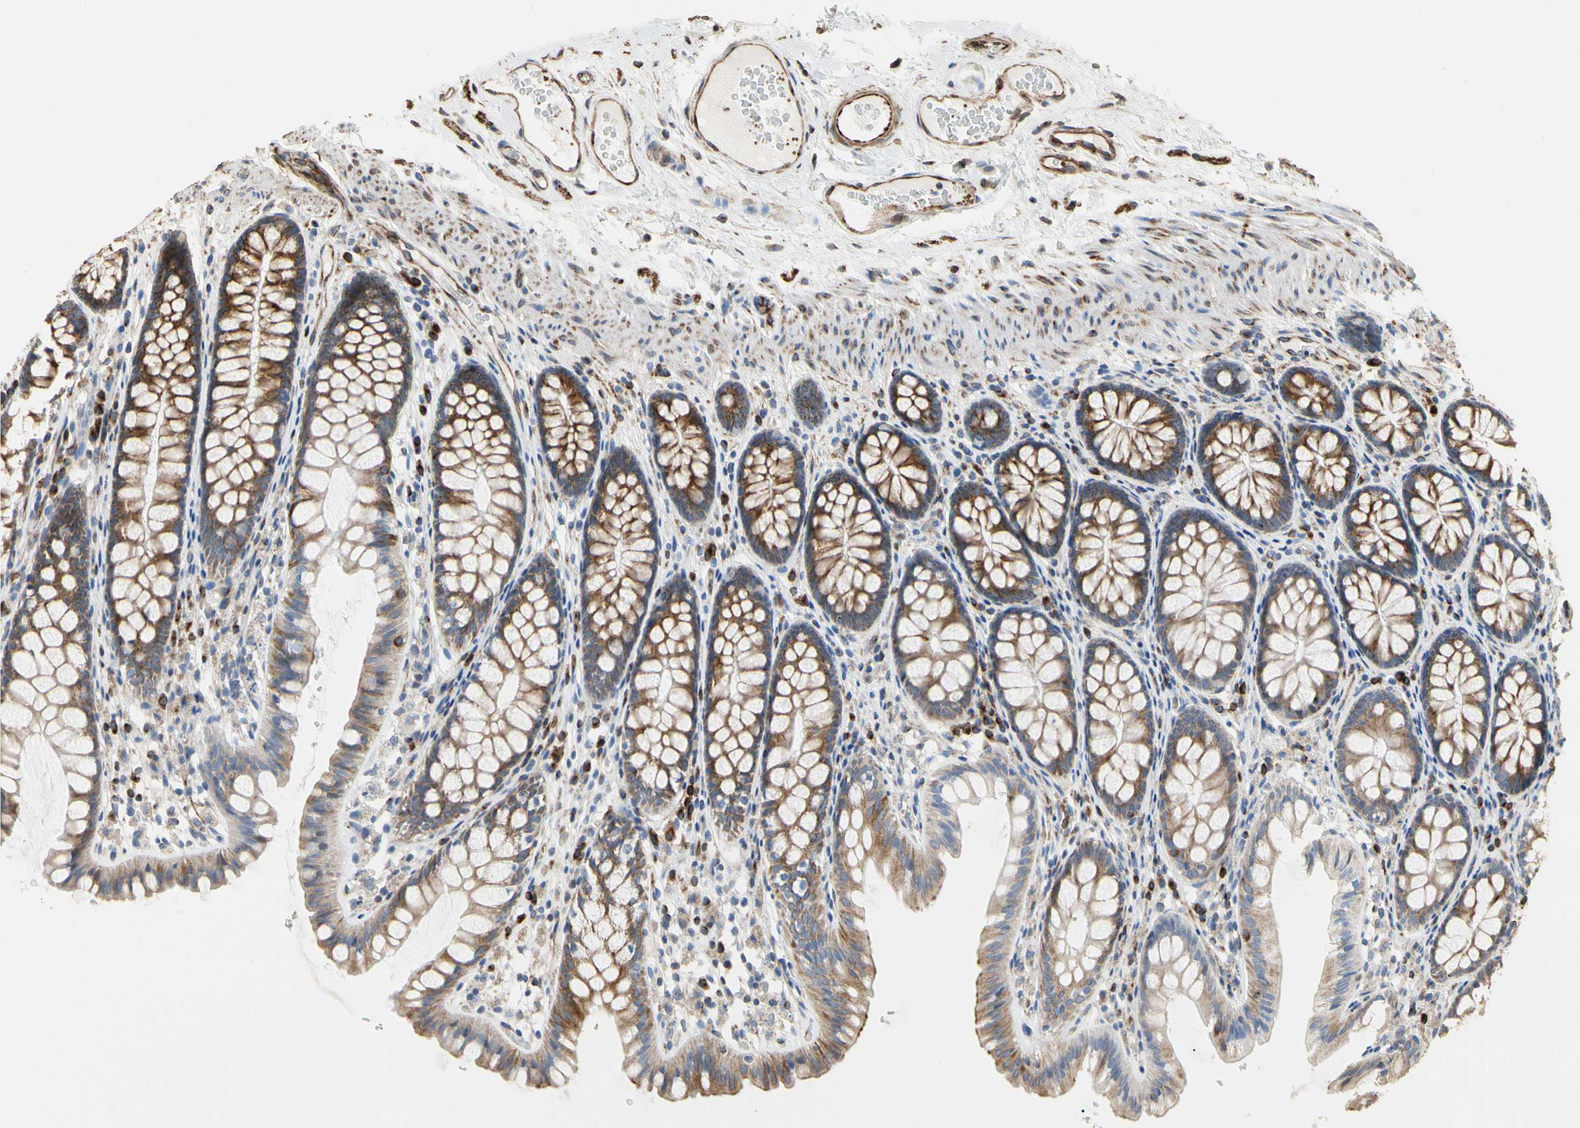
{"staining": {"intensity": "strong", "quantity": ">75%", "location": "cytoplasmic/membranous"}, "tissue": "colon", "cell_type": "Endothelial cells", "image_type": "normal", "snomed": [{"axis": "morphology", "description": "Normal tissue, NOS"}, {"axis": "topography", "description": "Colon"}], "caption": "Strong cytoplasmic/membranous expression is appreciated in about >75% of endothelial cells in unremarkable colon. (Stains: DAB (3,3'-diaminobenzidine) in brown, nuclei in blue, Microscopy: brightfield microscopy at high magnification).", "gene": "TUBA1A", "patient": {"sex": "female", "age": 55}}